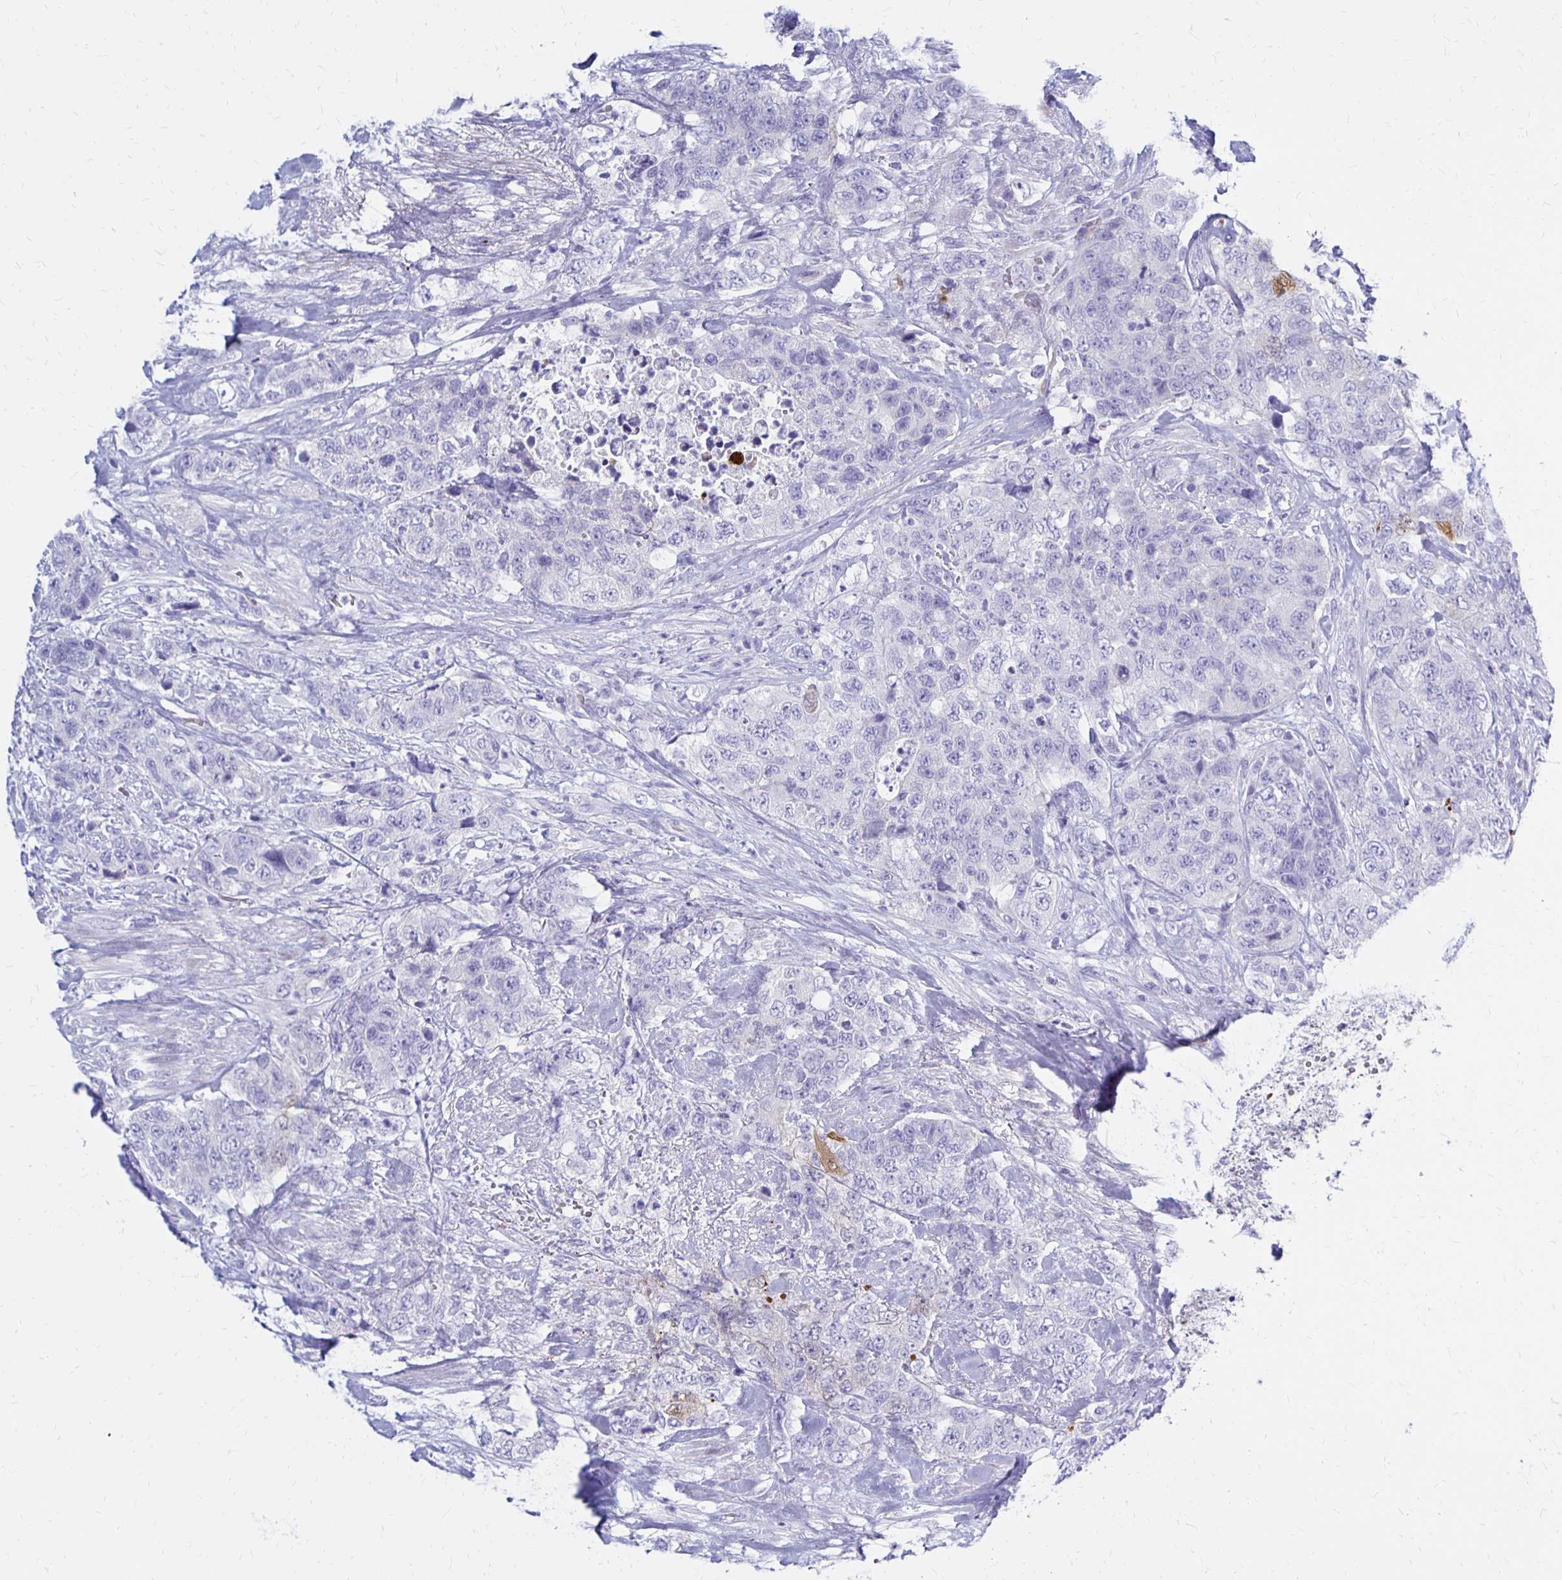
{"staining": {"intensity": "negative", "quantity": "none", "location": "none"}, "tissue": "urothelial cancer", "cell_type": "Tumor cells", "image_type": "cancer", "snomed": [{"axis": "morphology", "description": "Urothelial carcinoma, High grade"}, {"axis": "topography", "description": "Urinary bladder"}], "caption": "IHC photomicrograph of urothelial cancer stained for a protein (brown), which demonstrates no staining in tumor cells.", "gene": "FNTB", "patient": {"sex": "female", "age": 78}}